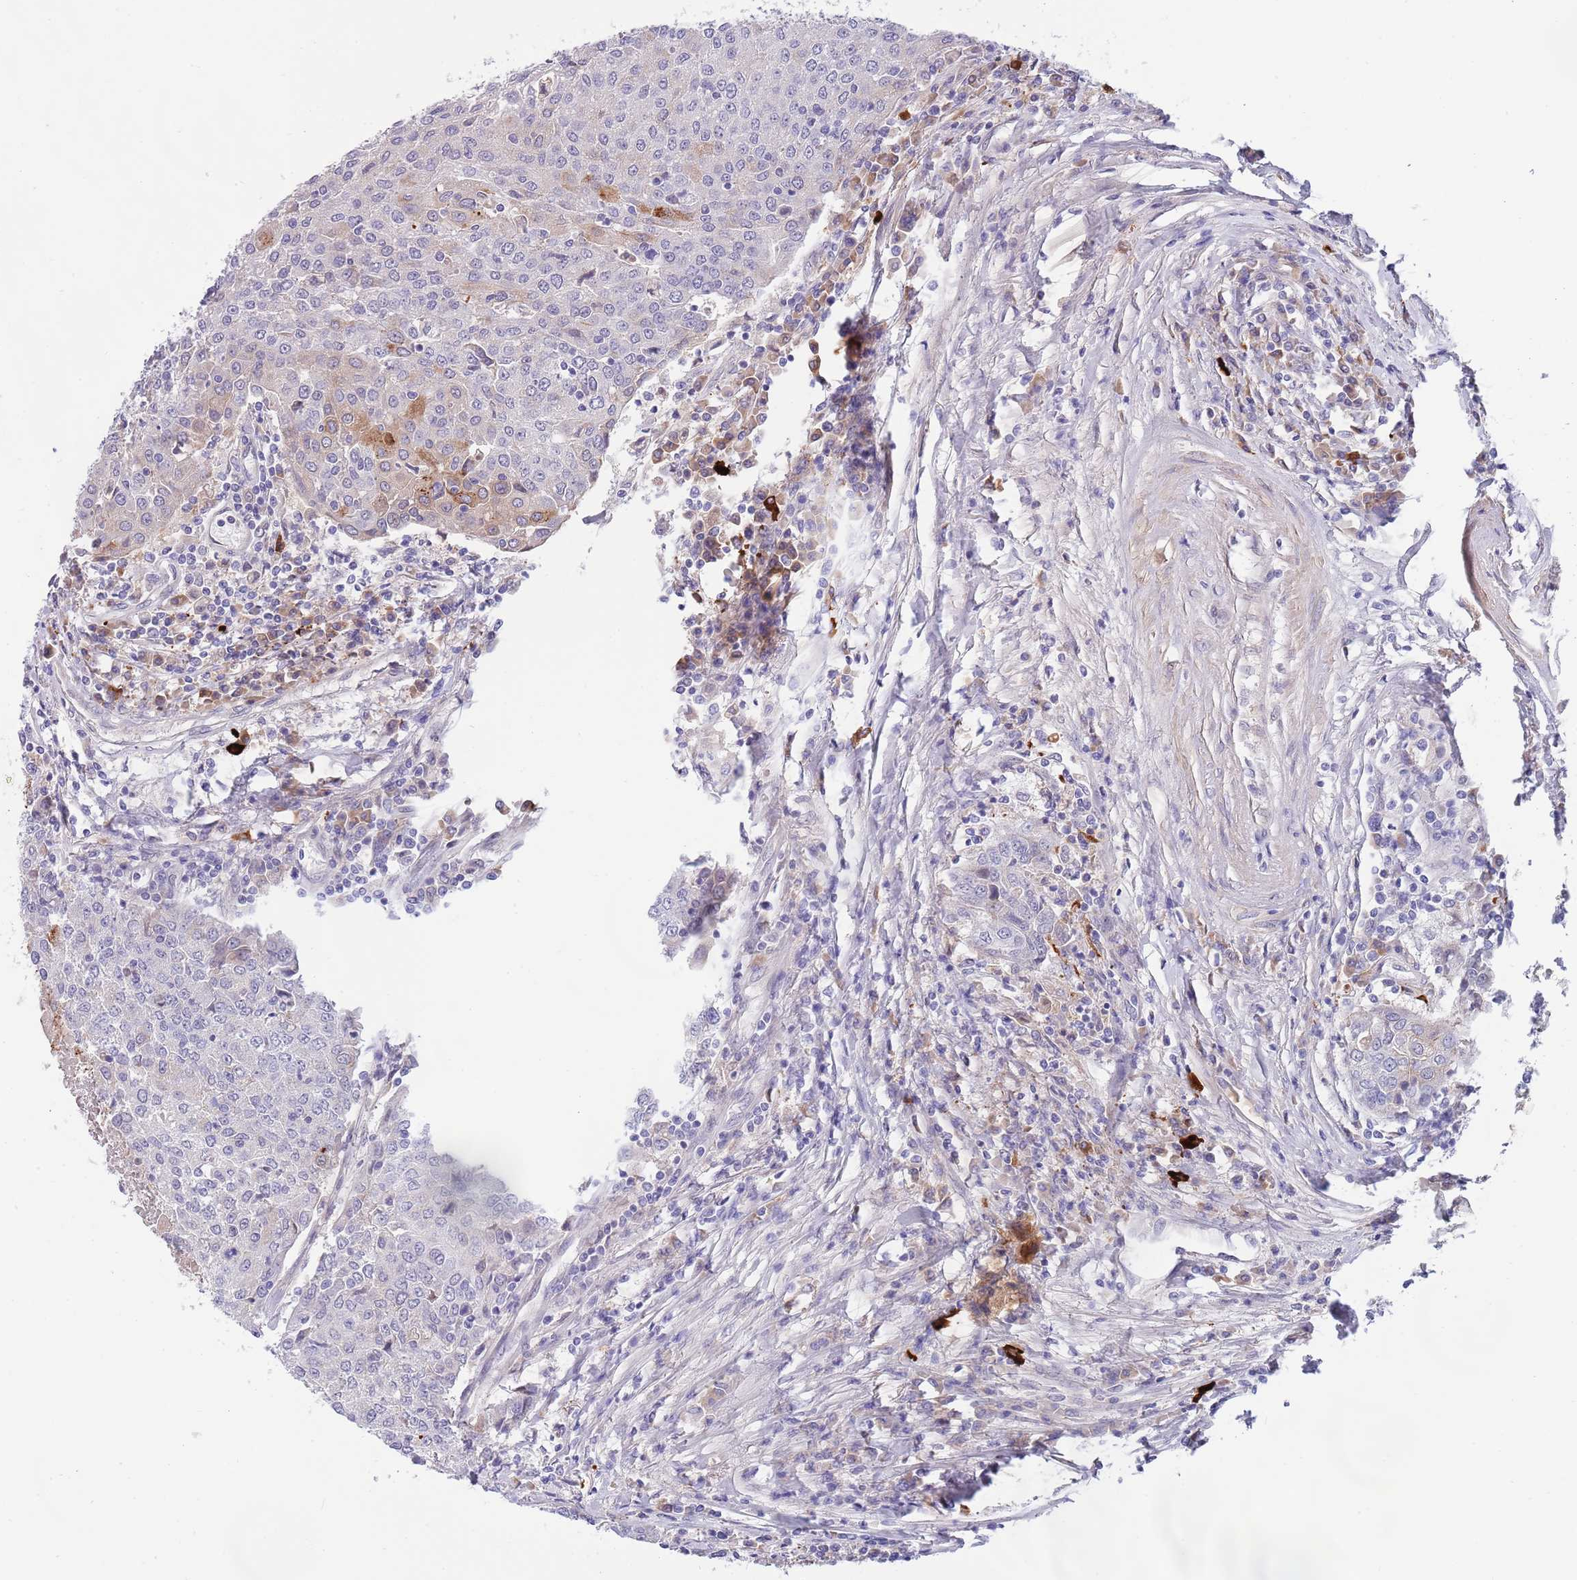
{"staining": {"intensity": "moderate", "quantity": "<25%", "location": "cytoplasmic/membranous"}, "tissue": "urothelial cancer", "cell_type": "Tumor cells", "image_type": "cancer", "snomed": [{"axis": "morphology", "description": "Urothelial carcinoma, High grade"}, {"axis": "topography", "description": "Urinary bladder"}], "caption": "This image exhibits immunohistochemistry (IHC) staining of human urothelial carcinoma (high-grade), with low moderate cytoplasmic/membranous staining in about <25% of tumor cells.", "gene": "NLRP6", "patient": {"sex": "female", "age": 85}}